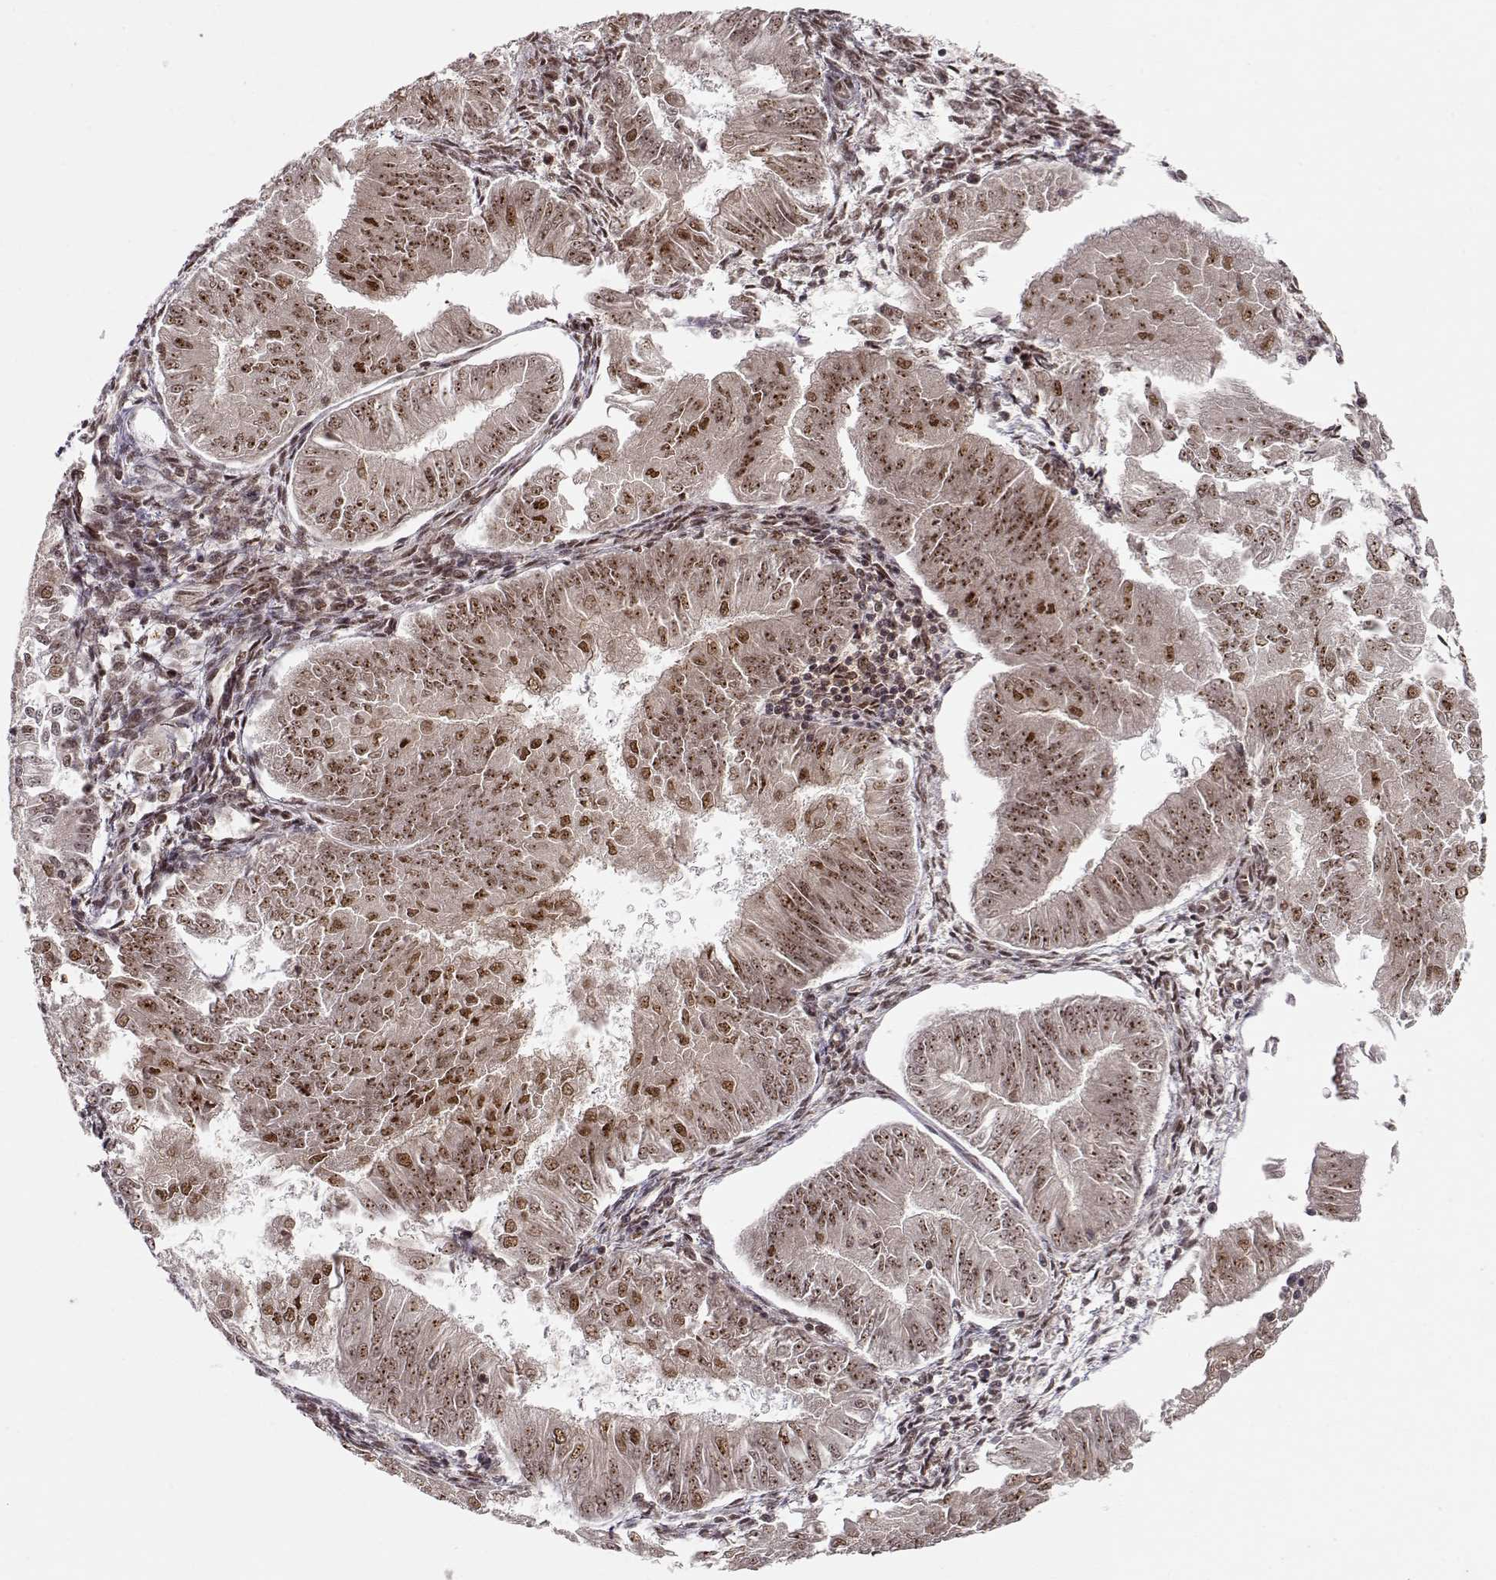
{"staining": {"intensity": "moderate", "quantity": ">75%", "location": "nuclear"}, "tissue": "endometrial cancer", "cell_type": "Tumor cells", "image_type": "cancer", "snomed": [{"axis": "morphology", "description": "Adenocarcinoma, NOS"}, {"axis": "topography", "description": "Endometrium"}], "caption": "Endometrial cancer tissue reveals moderate nuclear expression in approximately >75% of tumor cells", "gene": "CSNK2A1", "patient": {"sex": "female", "age": 53}}